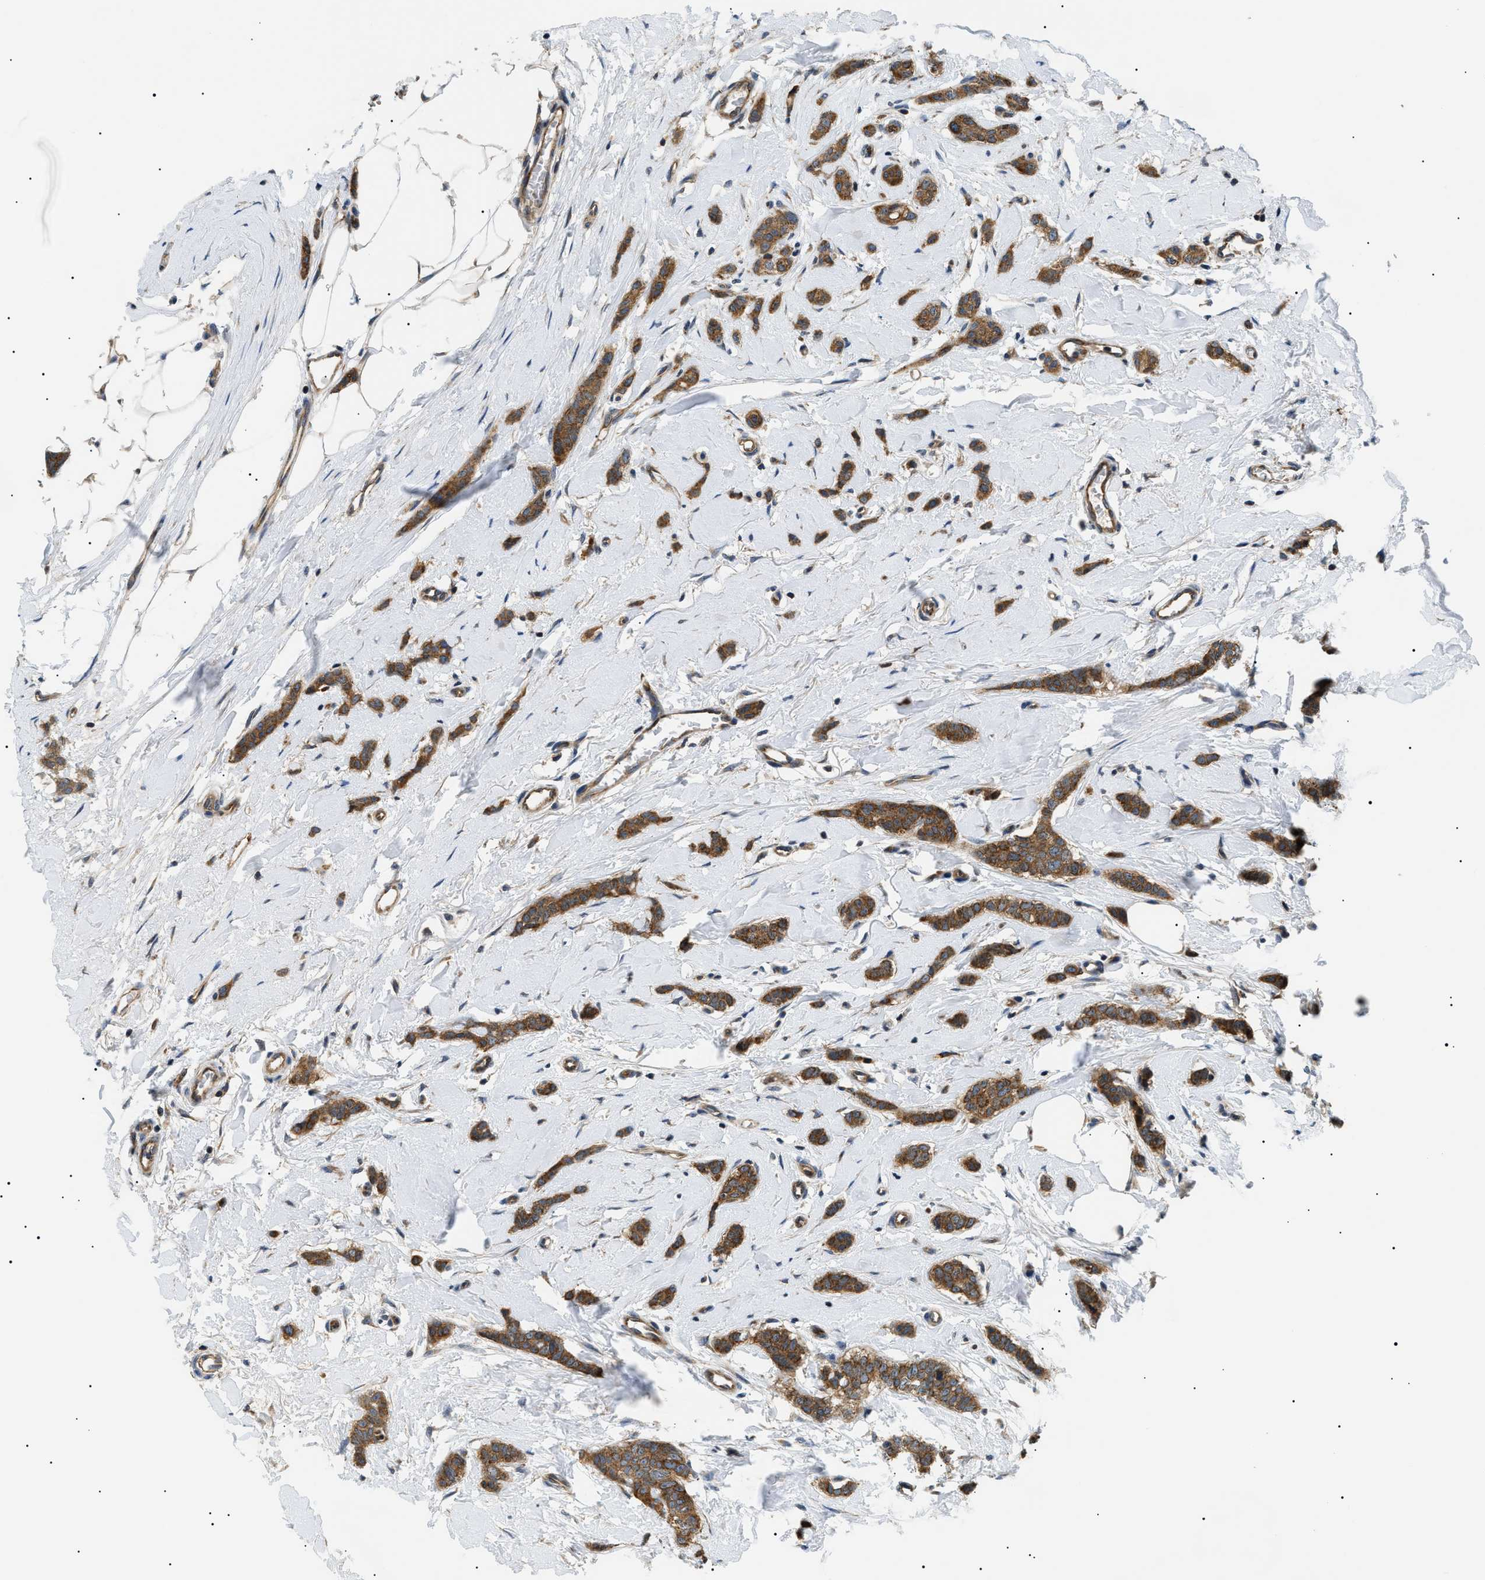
{"staining": {"intensity": "moderate", "quantity": ">75%", "location": "cytoplasmic/membranous"}, "tissue": "breast cancer", "cell_type": "Tumor cells", "image_type": "cancer", "snomed": [{"axis": "morphology", "description": "Lobular carcinoma"}, {"axis": "topography", "description": "Skin"}, {"axis": "topography", "description": "Breast"}], "caption": "Breast cancer (lobular carcinoma) was stained to show a protein in brown. There is medium levels of moderate cytoplasmic/membranous expression in approximately >75% of tumor cells. The staining is performed using DAB brown chromogen to label protein expression. The nuclei are counter-stained blue using hematoxylin.", "gene": "SRPK1", "patient": {"sex": "female", "age": 46}}